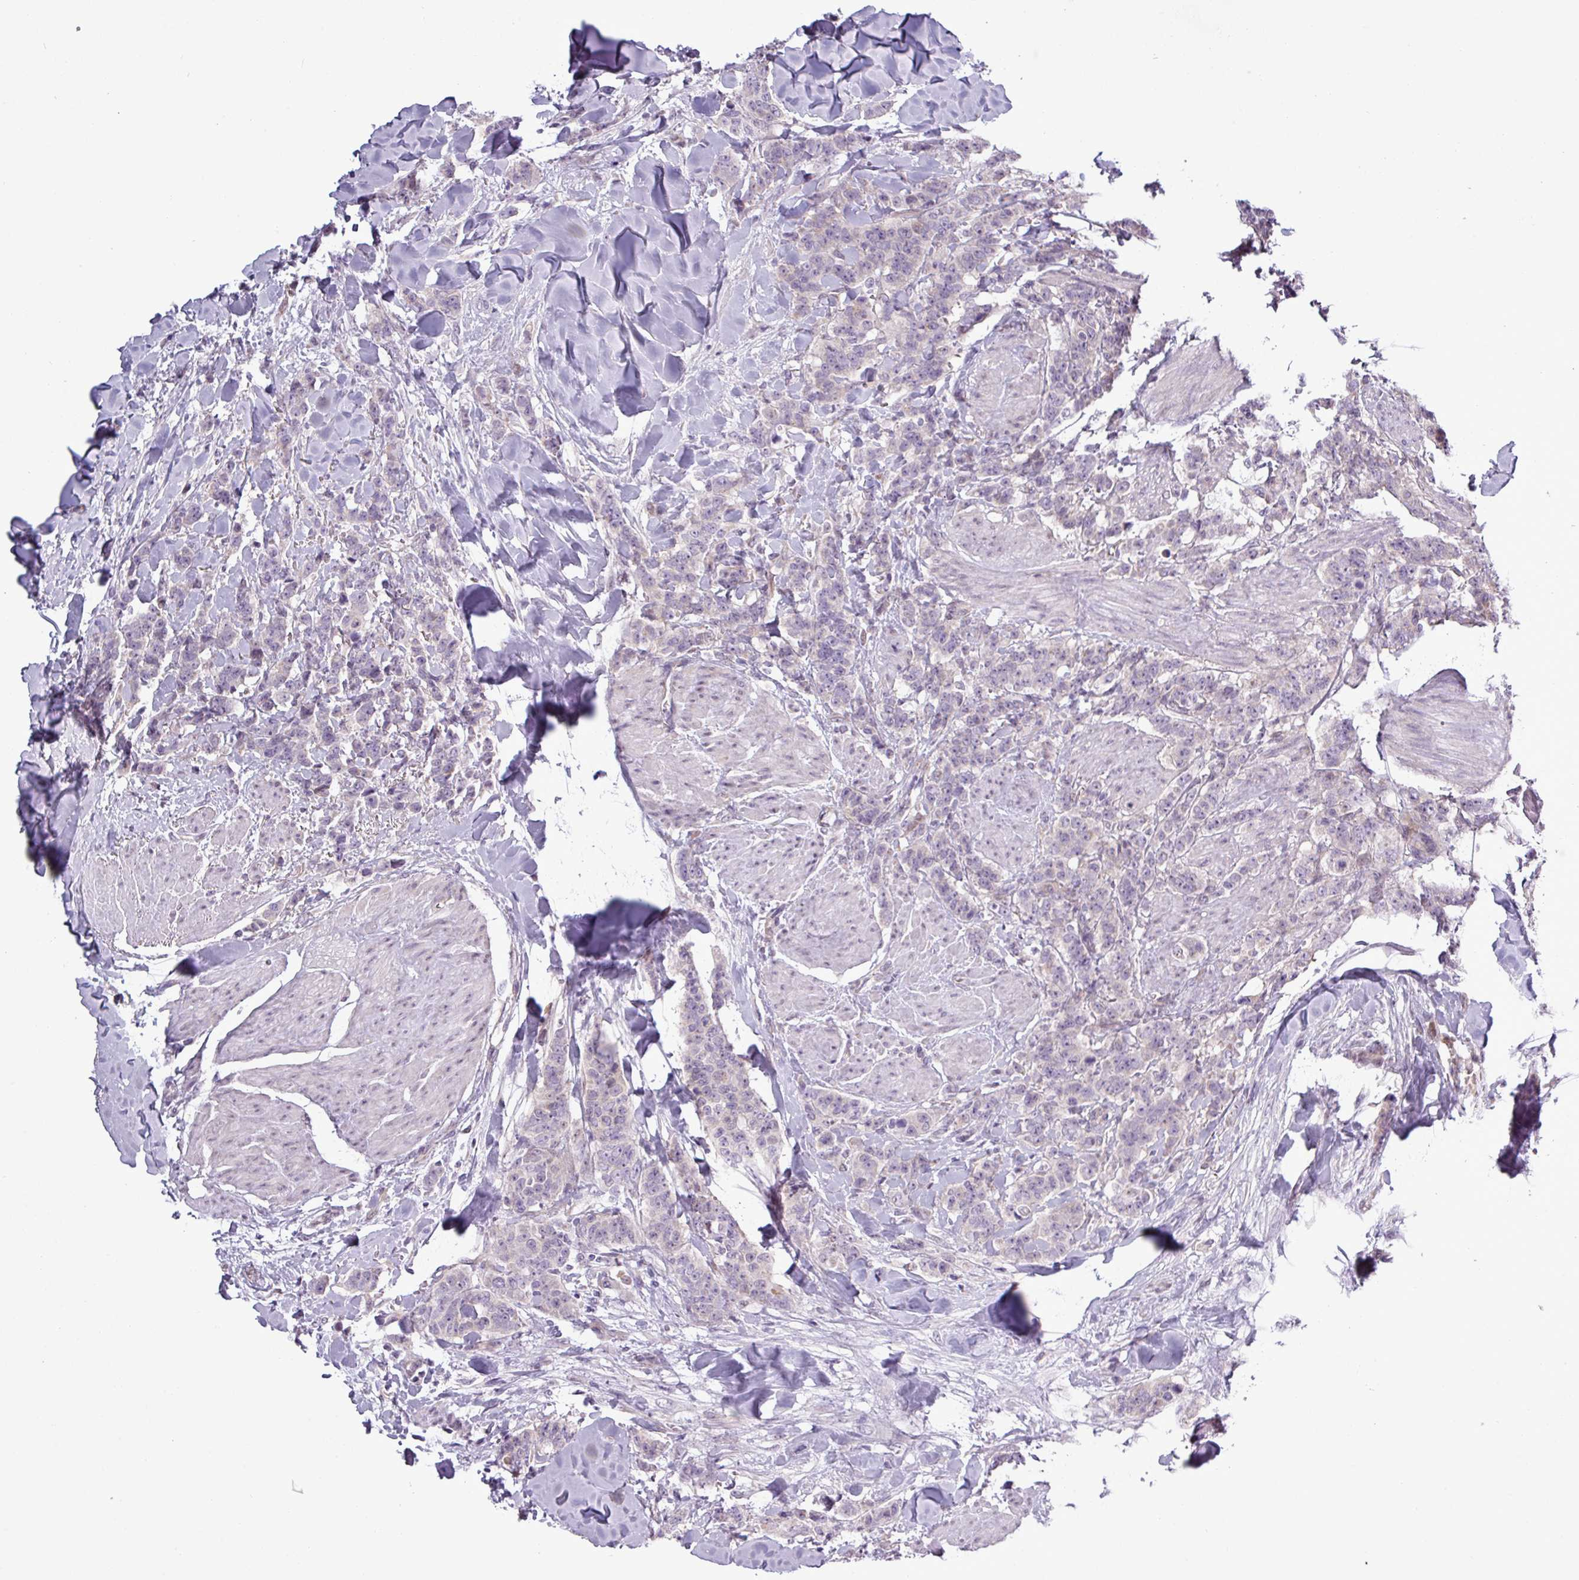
{"staining": {"intensity": "negative", "quantity": "none", "location": "none"}, "tissue": "breast cancer", "cell_type": "Tumor cells", "image_type": "cancer", "snomed": [{"axis": "morphology", "description": "Duct carcinoma"}, {"axis": "topography", "description": "Breast"}], "caption": "The immunohistochemistry photomicrograph has no significant expression in tumor cells of intraductal carcinoma (breast) tissue. Brightfield microscopy of immunohistochemistry (IHC) stained with DAB (brown) and hematoxylin (blue), captured at high magnification.", "gene": "GPT2", "patient": {"sex": "female", "age": 40}}